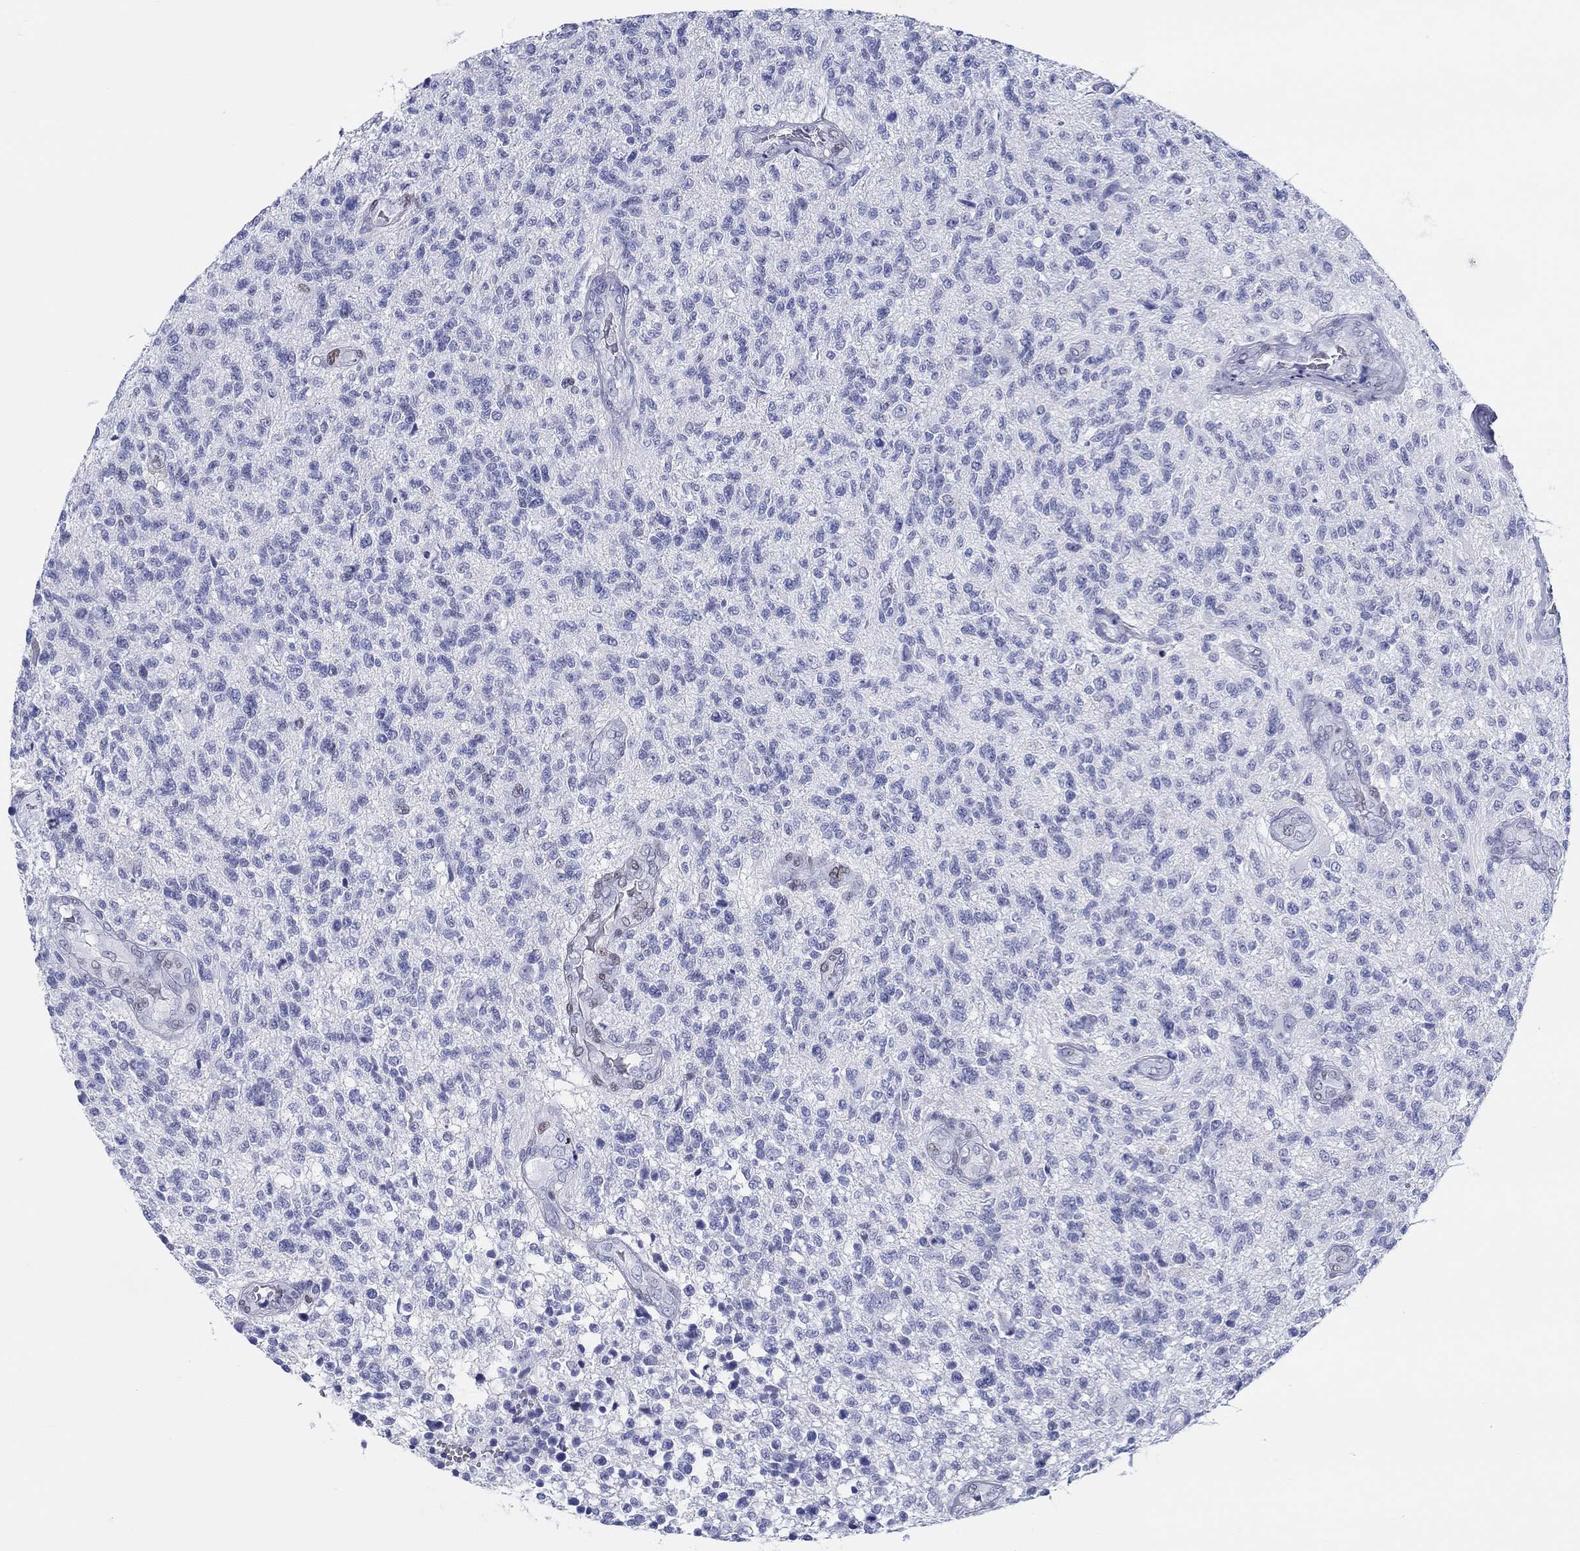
{"staining": {"intensity": "negative", "quantity": "none", "location": "none"}, "tissue": "glioma", "cell_type": "Tumor cells", "image_type": "cancer", "snomed": [{"axis": "morphology", "description": "Glioma, malignant, High grade"}, {"axis": "topography", "description": "Brain"}], "caption": "Protein analysis of glioma reveals no significant expression in tumor cells.", "gene": "H1-1", "patient": {"sex": "male", "age": 56}}